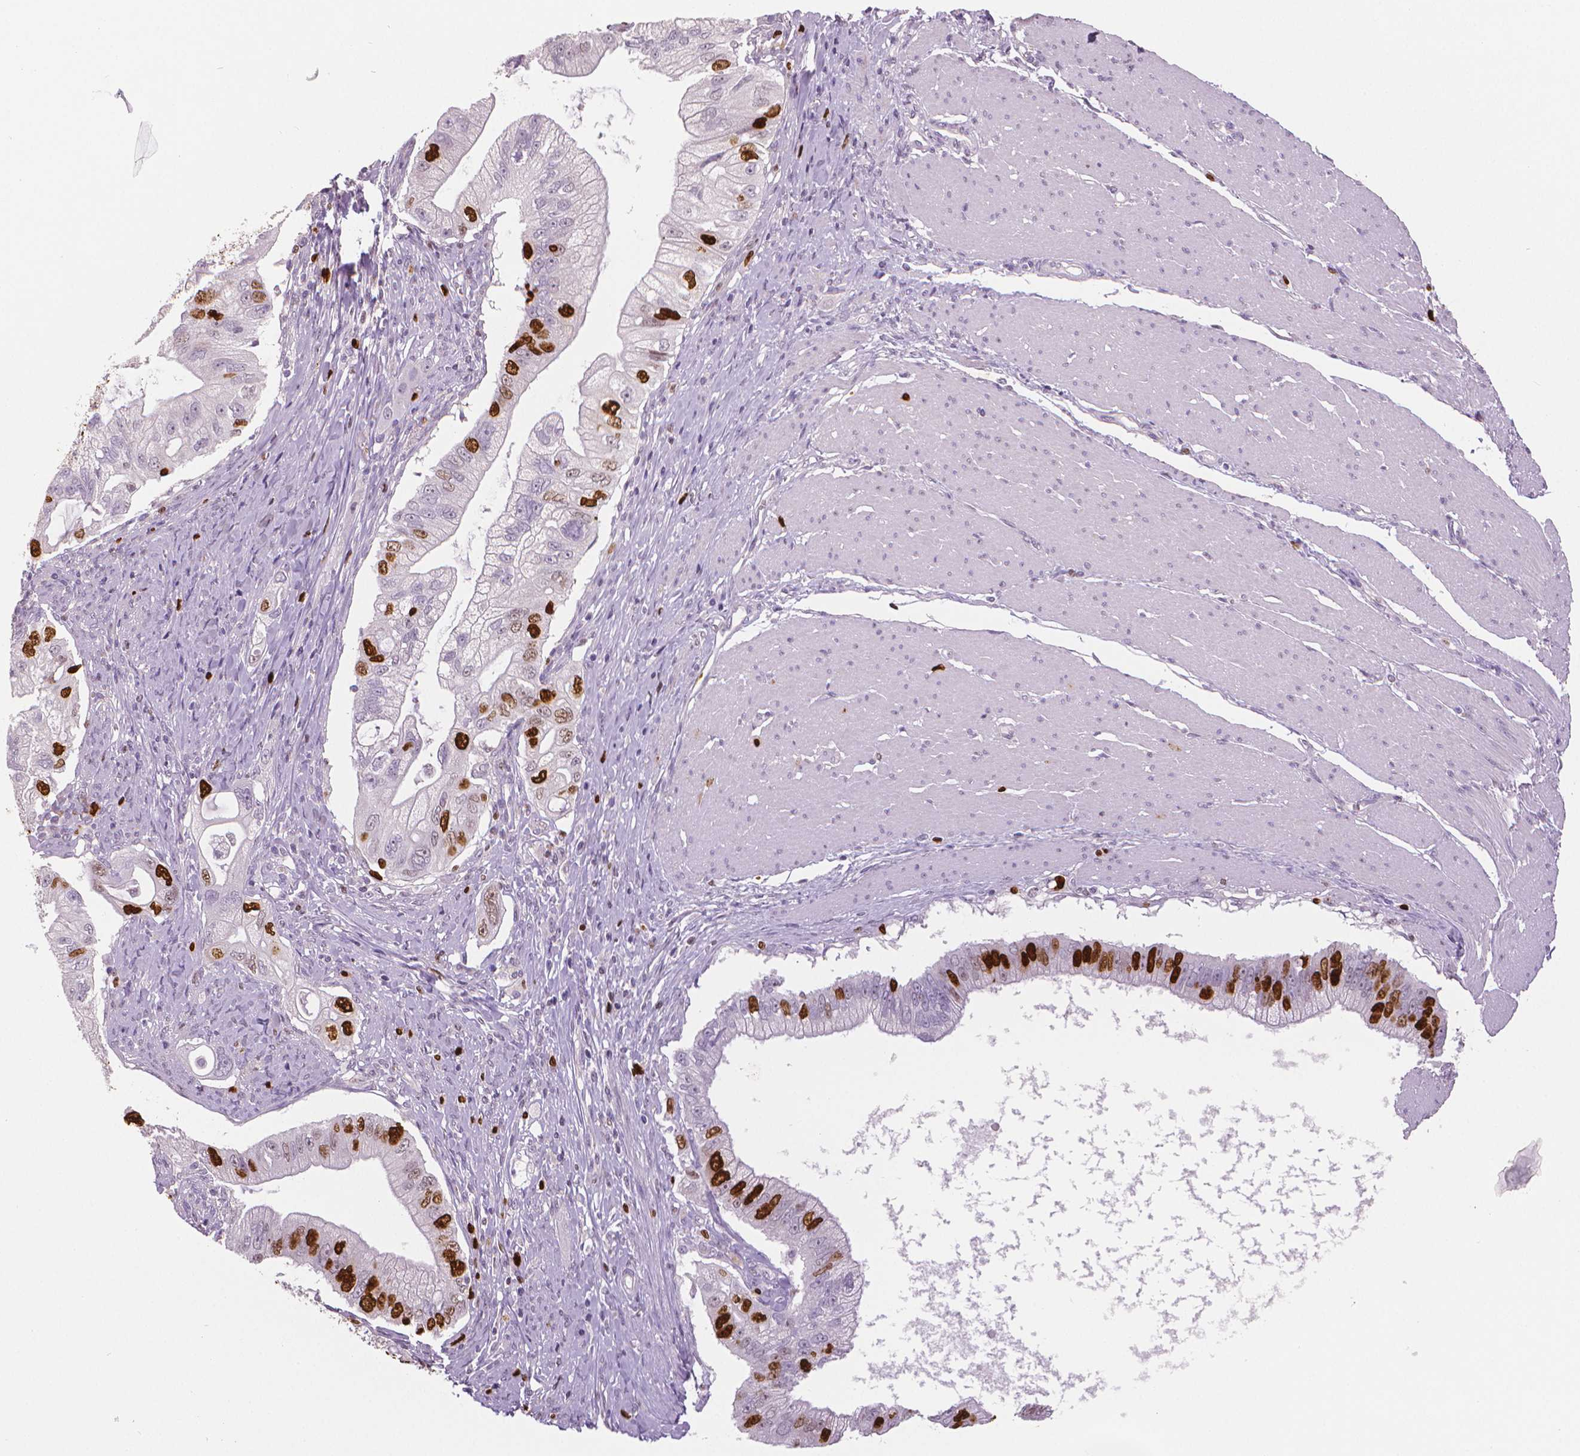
{"staining": {"intensity": "strong", "quantity": "25%-75%", "location": "nuclear"}, "tissue": "pancreatic cancer", "cell_type": "Tumor cells", "image_type": "cancer", "snomed": [{"axis": "morphology", "description": "Adenocarcinoma, NOS"}, {"axis": "topography", "description": "Pancreas"}], "caption": "Immunohistochemical staining of human pancreatic cancer (adenocarcinoma) shows strong nuclear protein positivity in about 25%-75% of tumor cells.", "gene": "MKI67", "patient": {"sex": "male", "age": 70}}